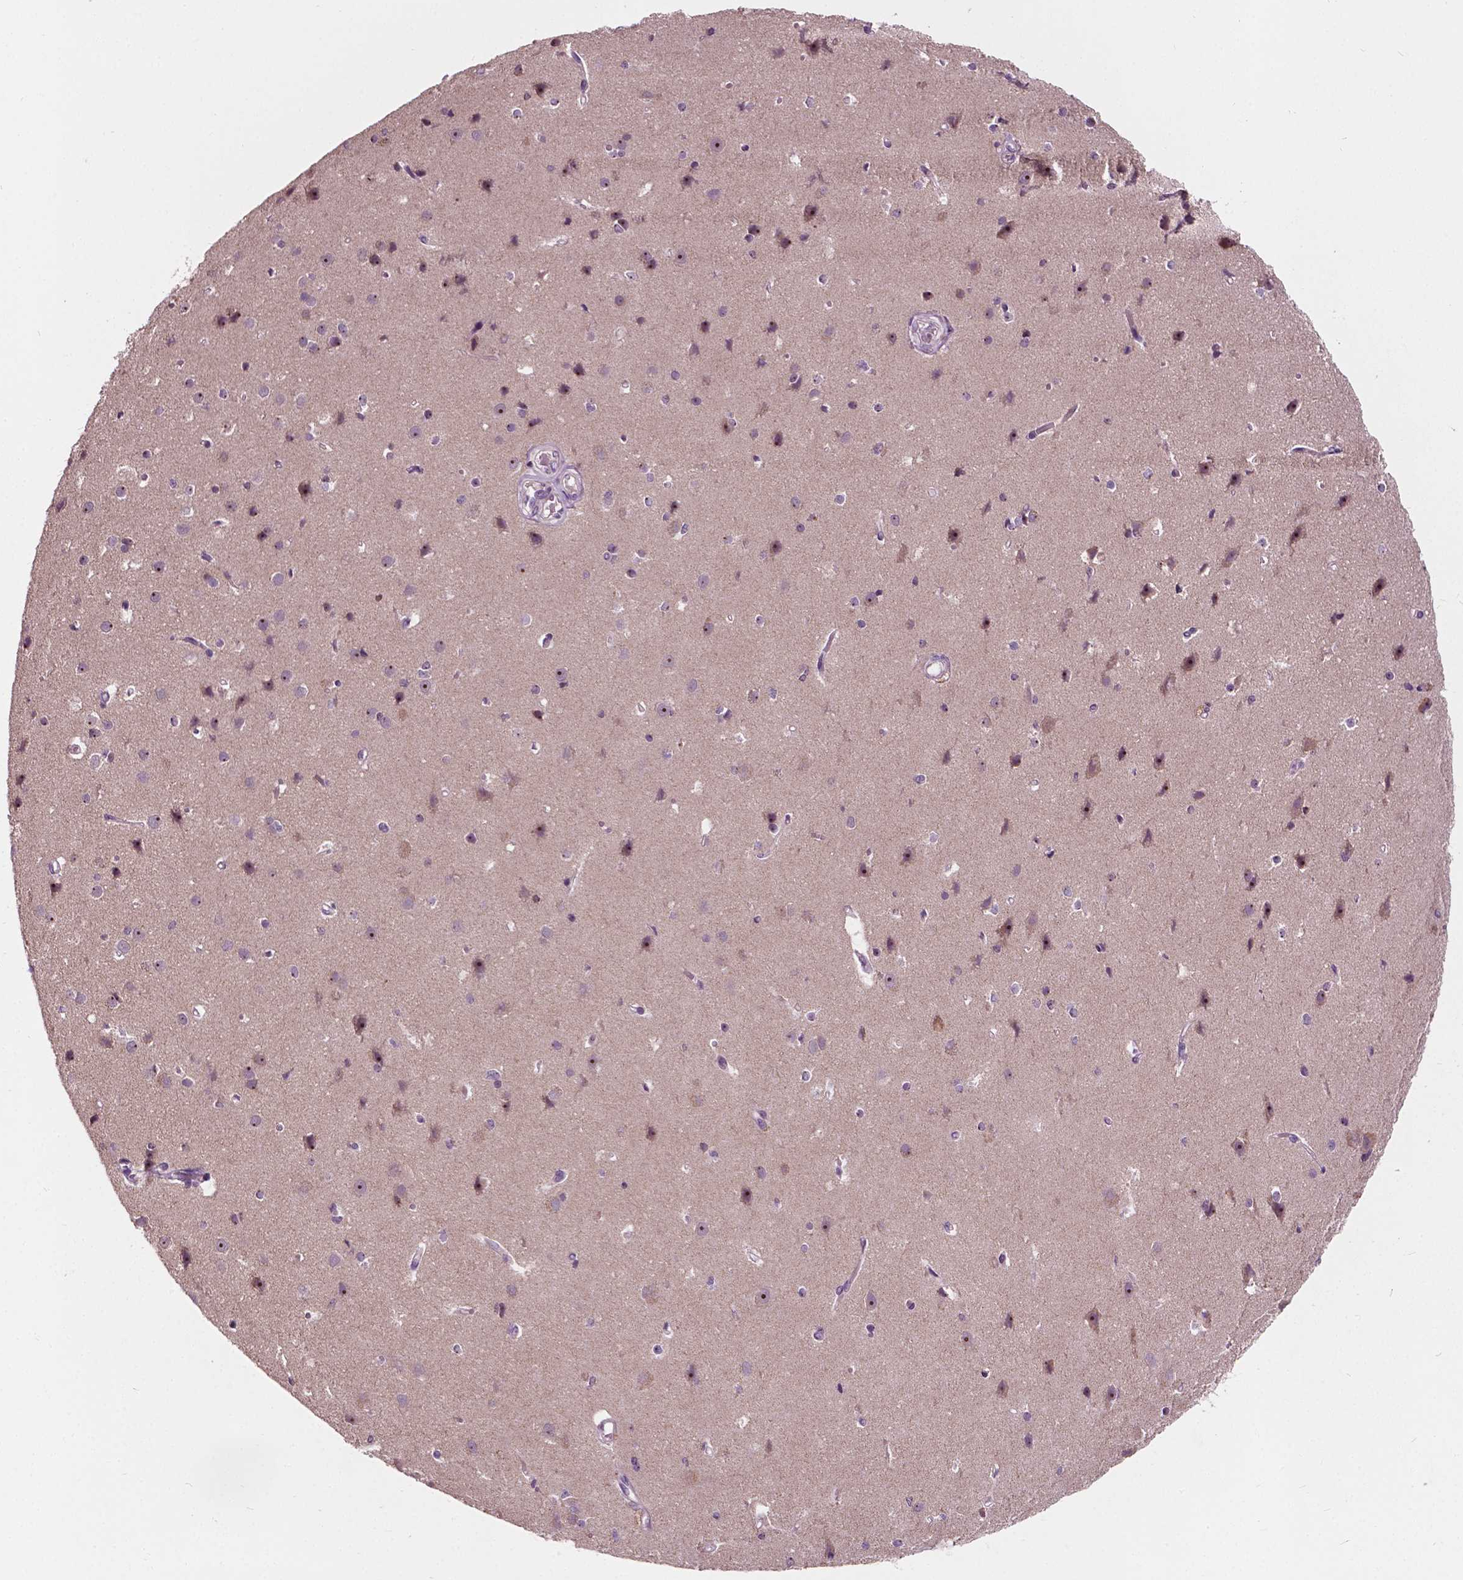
{"staining": {"intensity": "negative", "quantity": "none", "location": "none"}, "tissue": "cerebral cortex", "cell_type": "Endothelial cells", "image_type": "normal", "snomed": [{"axis": "morphology", "description": "Normal tissue, NOS"}, {"axis": "topography", "description": "Cerebral cortex"}], "caption": "An immunohistochemistry image of unremarkable cerebral cortex is shown. There is no staining in endothelial cells of cerebral cortex.", "gene": "ODF3L2", "patient": {"sex": "male", "age": 37}}